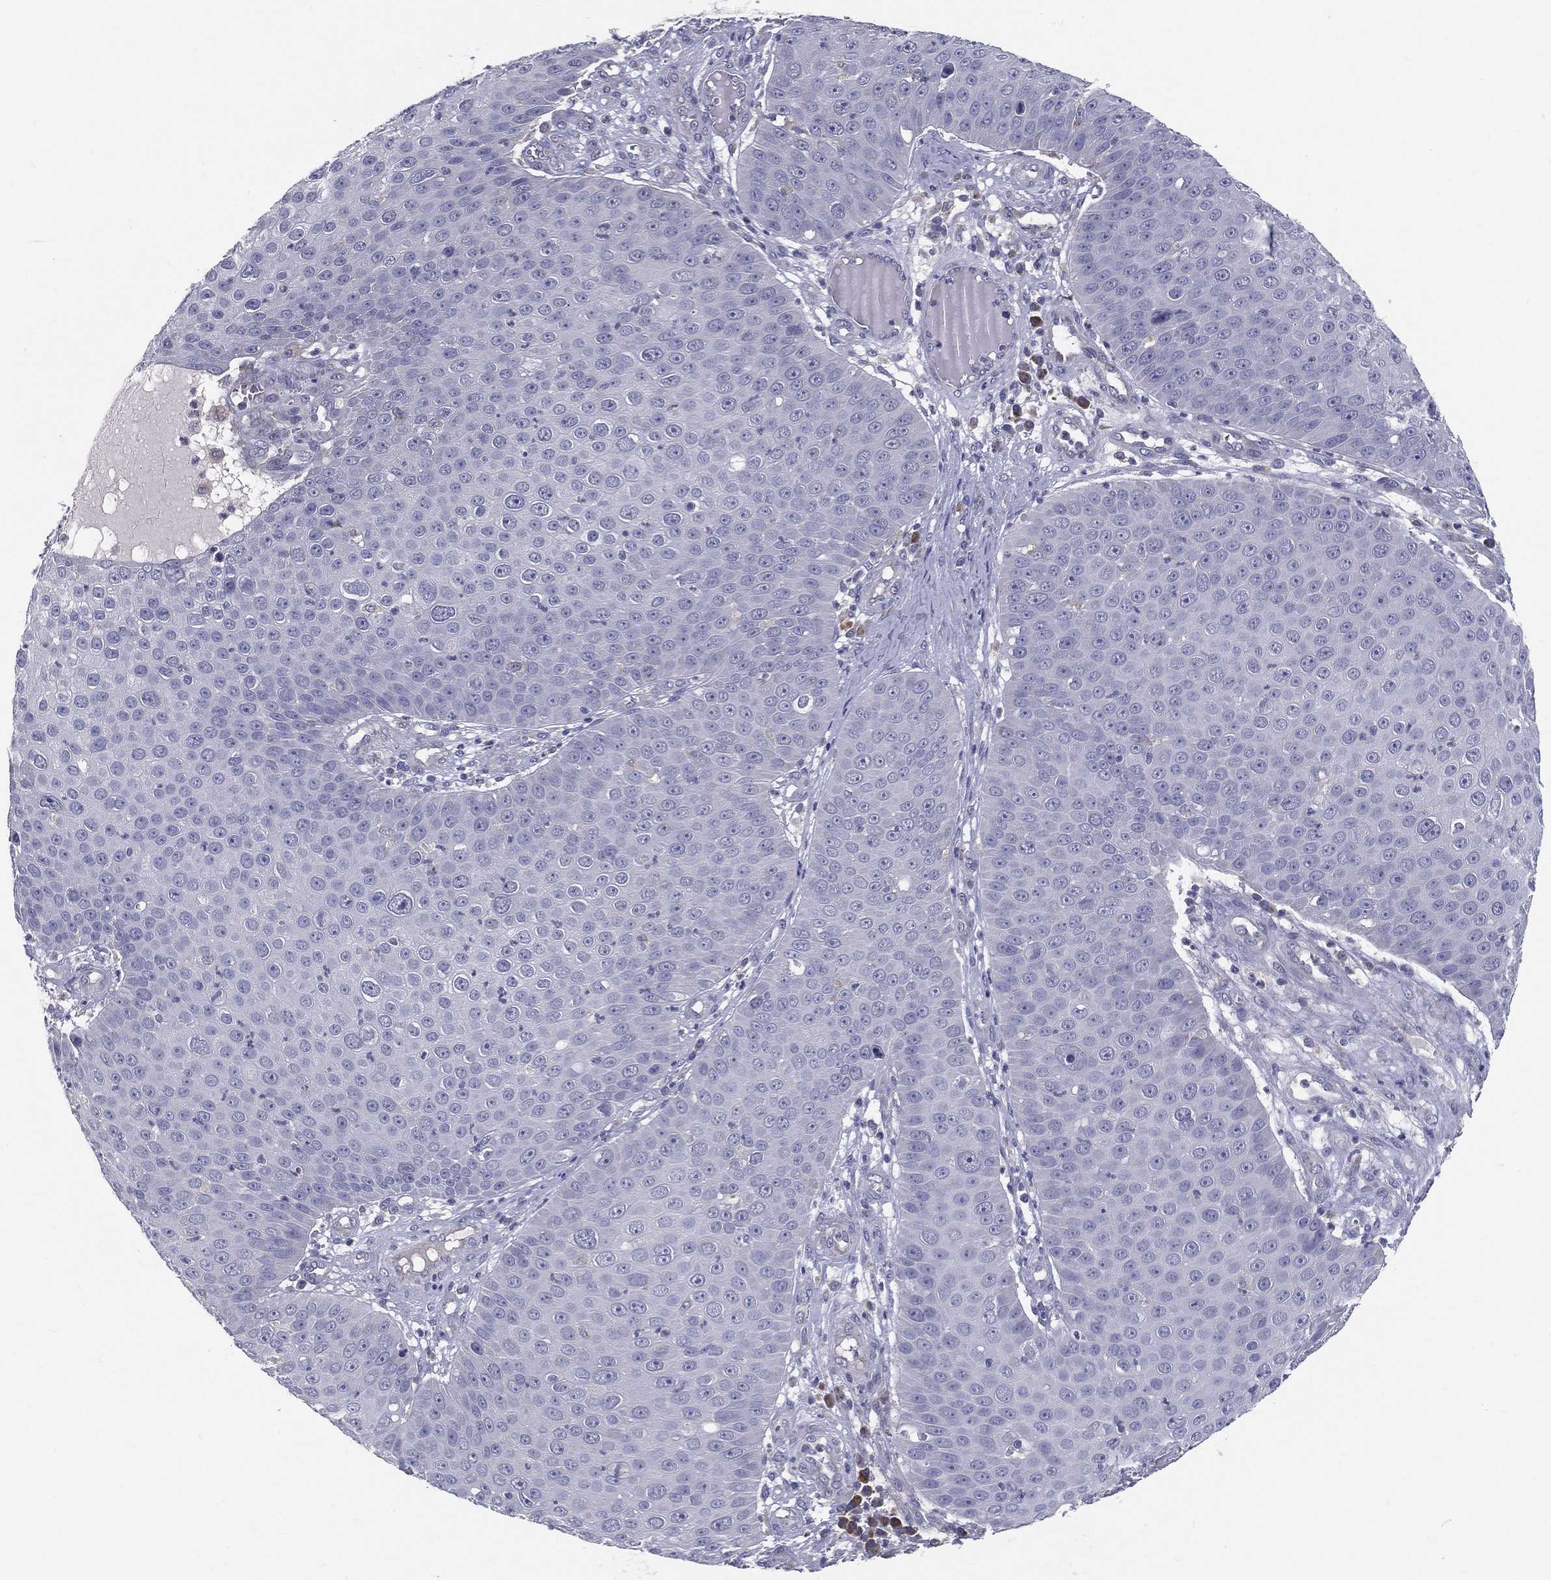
{"staining": {"intensity": "negative", "quantity": "none", "location": "none"}, "tissue": "skin cancer", "cell_type": "Tumor cells", "image_type": "cancer", "snomed": [{"axis": "morphology", "description": "Squamous cell carcinoma, NOS"}, {"axis": "topography", "description": "Skin"}], "caption": "A high-resolution micrograph shows immunohistochemistry (IHC) staining of skin cancer, which displays no significant positivity in tumor cells. Nuclei are stained in blue.", "gene": "PCSK1", "patient": {"sex": "male", "age": 71}}